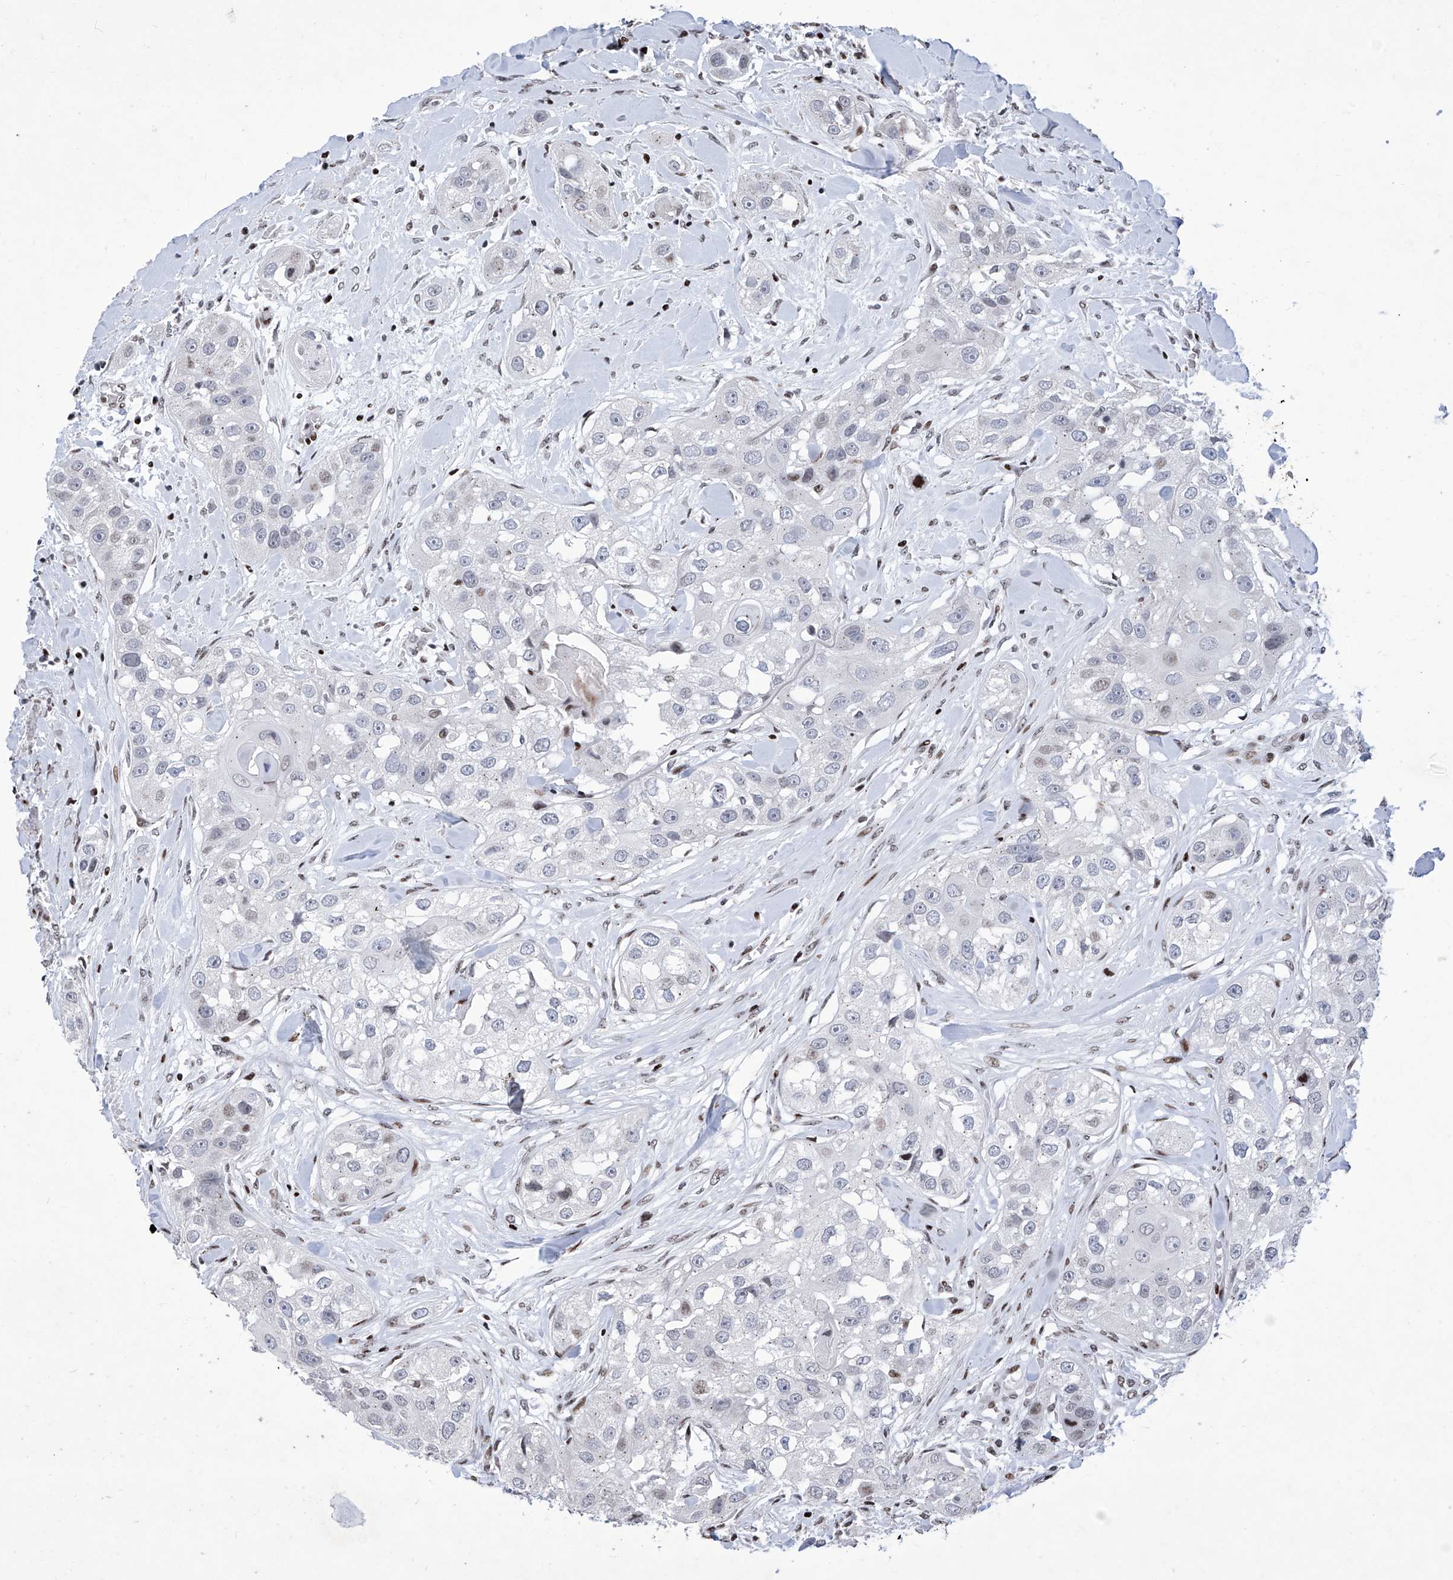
{"staining": {"intensity": "negative", "quantity": "none", "location": "none"}, "tissue": "head and neck cancer", "cell_type": "Tumor cells", "image_type": "cancer", "snomed": [{"axis": "morphology", "description": "Normal tissue, NOS"}, {"axis": "morphology", "description": "Squamous cell carcinoma, NOS"}, {"axis": "topography", "description": "Skeletal muscle"}, {"axis": "topography", "description": "Head-Neck"}], "caption": "High magnification brightfield microscopy of head and neck cancer (squamous cell carcinoma) stained with DAB (brown) and counterstained with hematoxylin (blue): tumor cells show no significant staining.", "gene": "HEY2", "patient": {"sex": "male", "age": 51}}